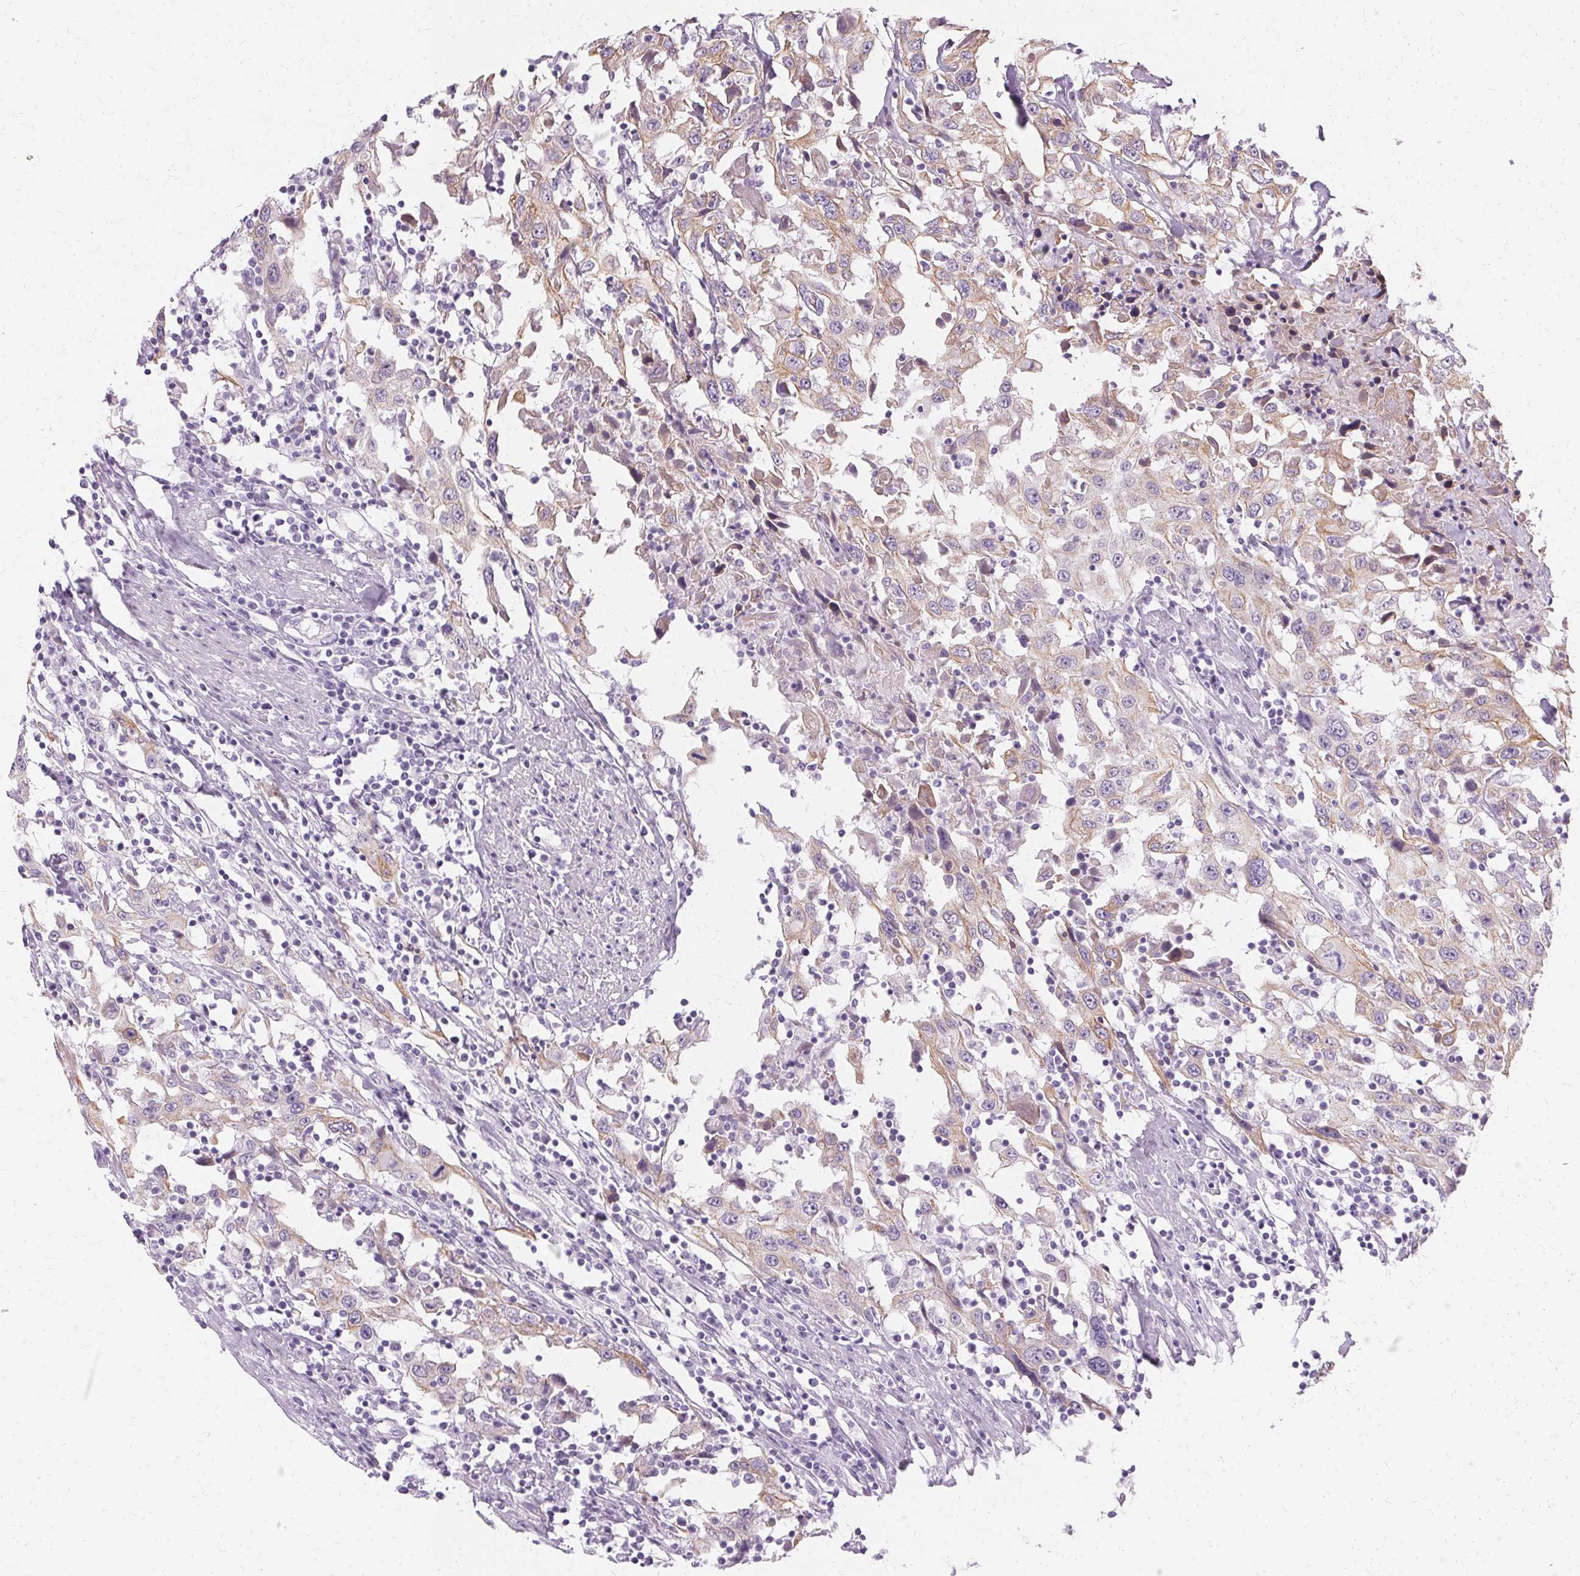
{"staining": {"intensity": "weak", "quantity": "25%-75%", "location": "cytoplasmic/membranous"}, "tissue": "urothelial cancer", "cell_type": "Tumor cells", "image_type": "cancer", "snomed": [{"axis": "morphology", "description": "Urothelial carcinoma, High grade"}, {"axis": "topography", "description": "Urinary bladder"}], "caption": "A histopathology image of human urothelial cancer stained for a protein exhibits weak cytoplasmic/membranous brown staining in tumor cells.", "gene": "KRT6C", "patient": {"sex": "male", "age": 61}}